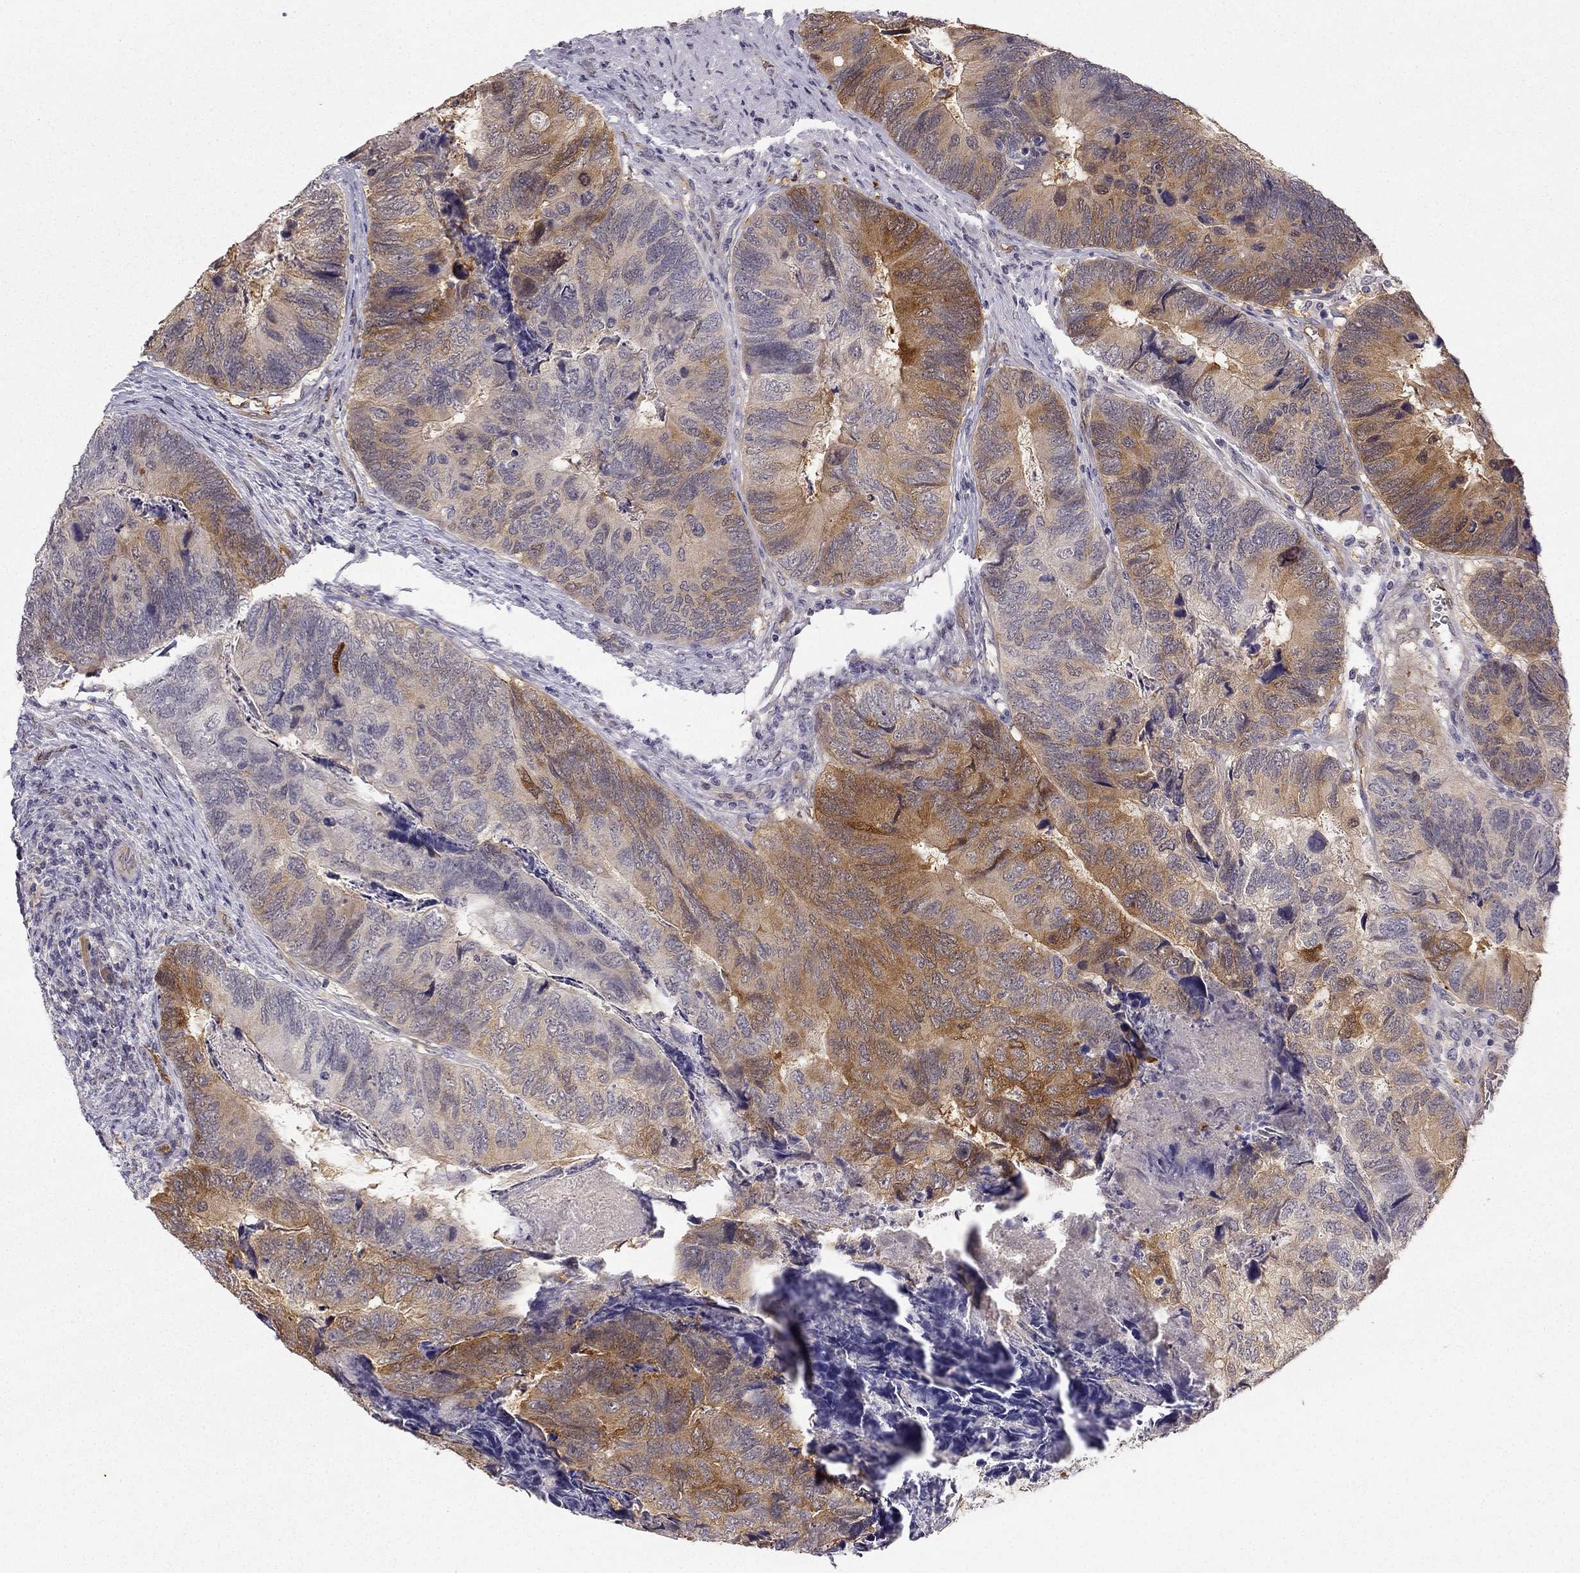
{"staining": {"intensity": "moderate", "quantity": "<25%", "location": "cytoplasmic/membranous"}, "tissue": "colorectal cancer", "cell_type": "Tumor cells", "image_type": "cancer", "snomed": [{"axis": "morphology", "description": "Adenocarcinoma, NOS"}, {"axis": "topography", "description": "Colon"}], "caption": "The immunohistochemical stain shows moderate cytoplasmic/membranous expression in tumor cells of adenocarcinoma (colorectal) tissue.", "gene": "NQO1", "patient": {"sex": "female", "age": 67}}